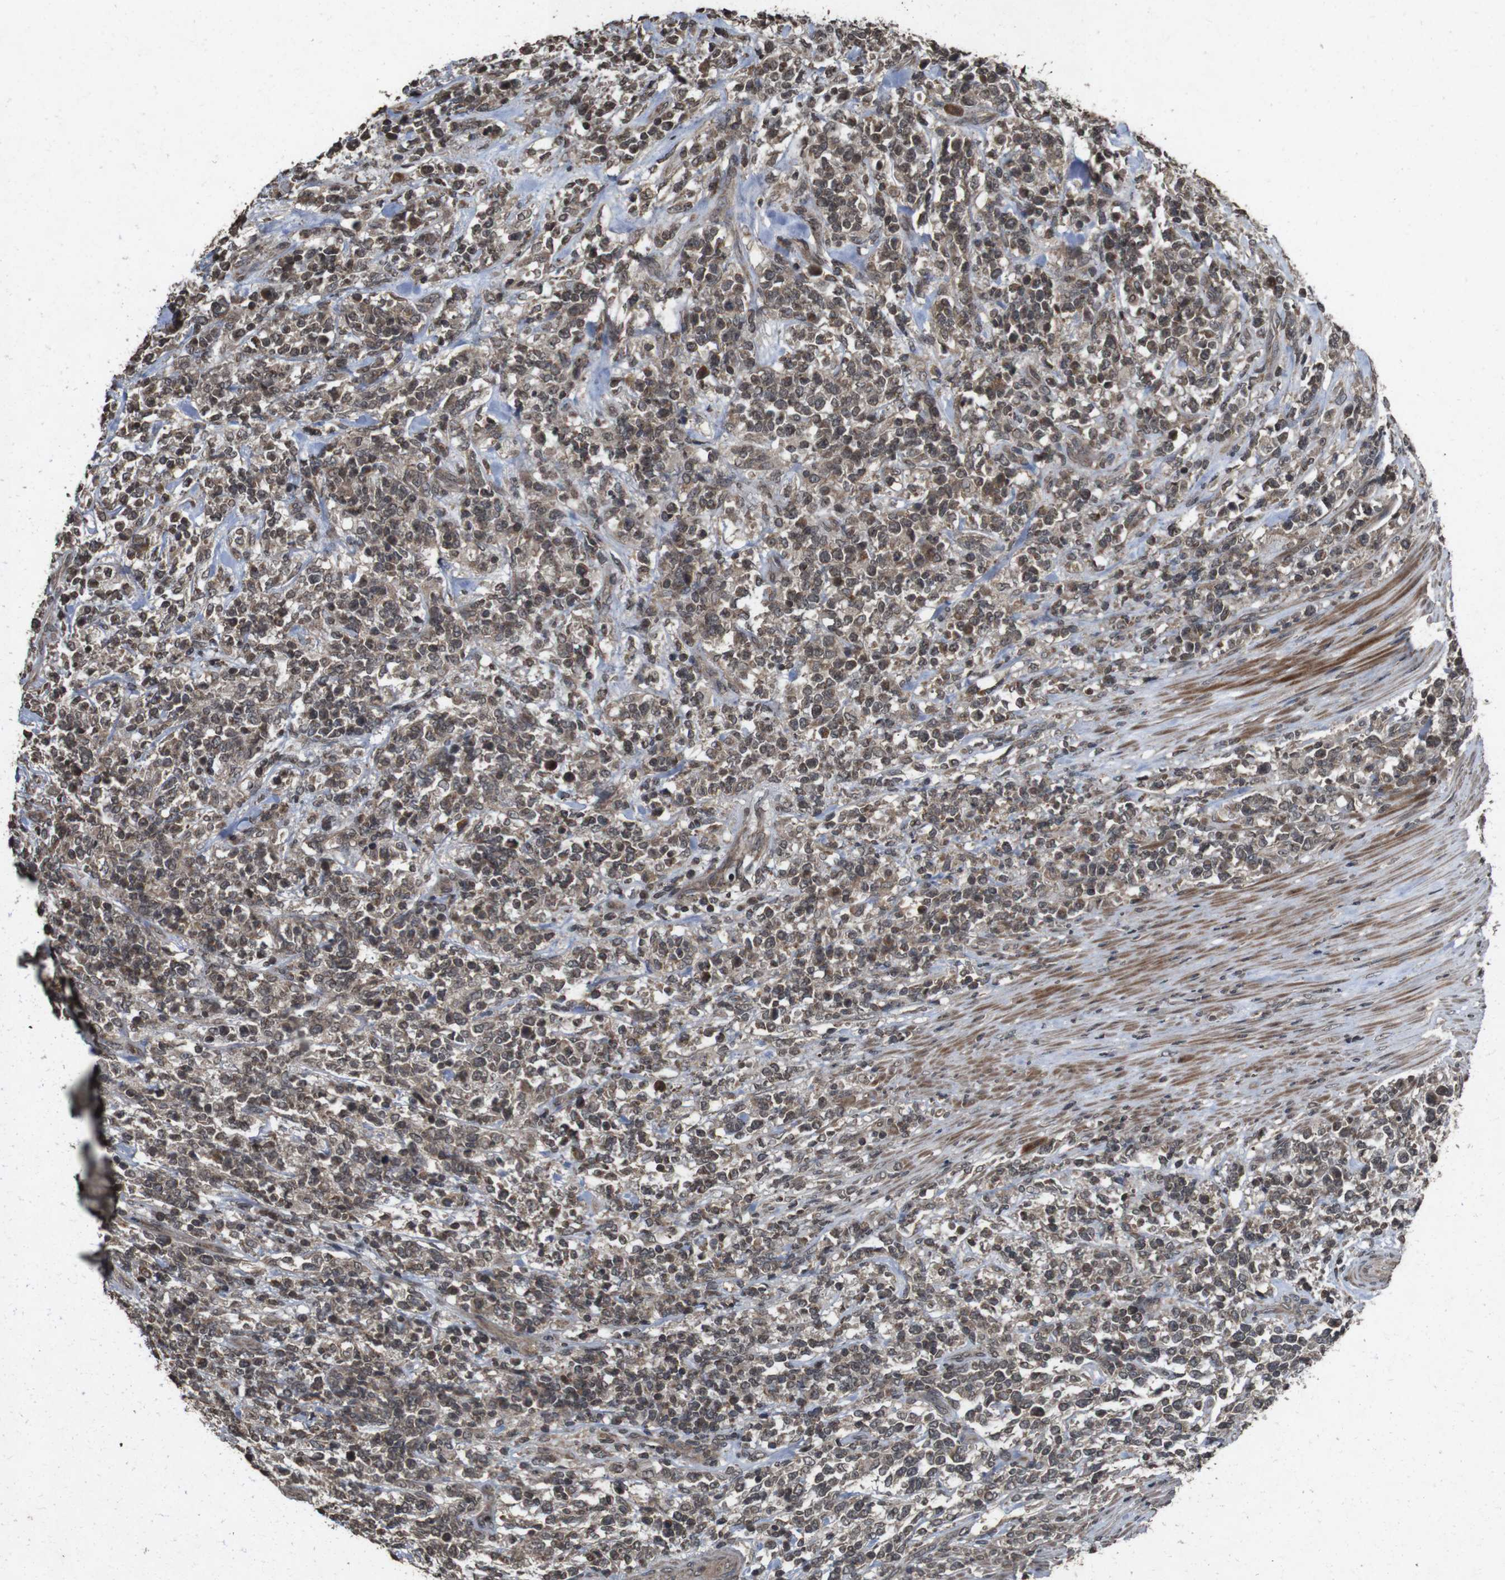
{"staining": {"intensity": "weak", "quantity": ">75%", "location": "cytoplasmic/membranous"}, "tissue": "lymphoma", "cell_type": "Tumor cells", "image_type": "cancer", "snomed": [{"axis": "morphology", "description": "Malignant lymphoma, non-Hodgkin's type, High grade"}, {"axis": "topography", "description": "Soft tissue"}], "caption": "Protein staining of malignant lymphoma, non-Hodgkin's type (high-grade) tissue shows weak cytoplasmic/membranous expression in about >75% of tumor cells. The staining was performed using DAB, with brown indicating positive protein expression. Nuclei are stained blue with hematoxylin.", "gene": "SORL1", "patient": {"sex": "male", "age": 18}}